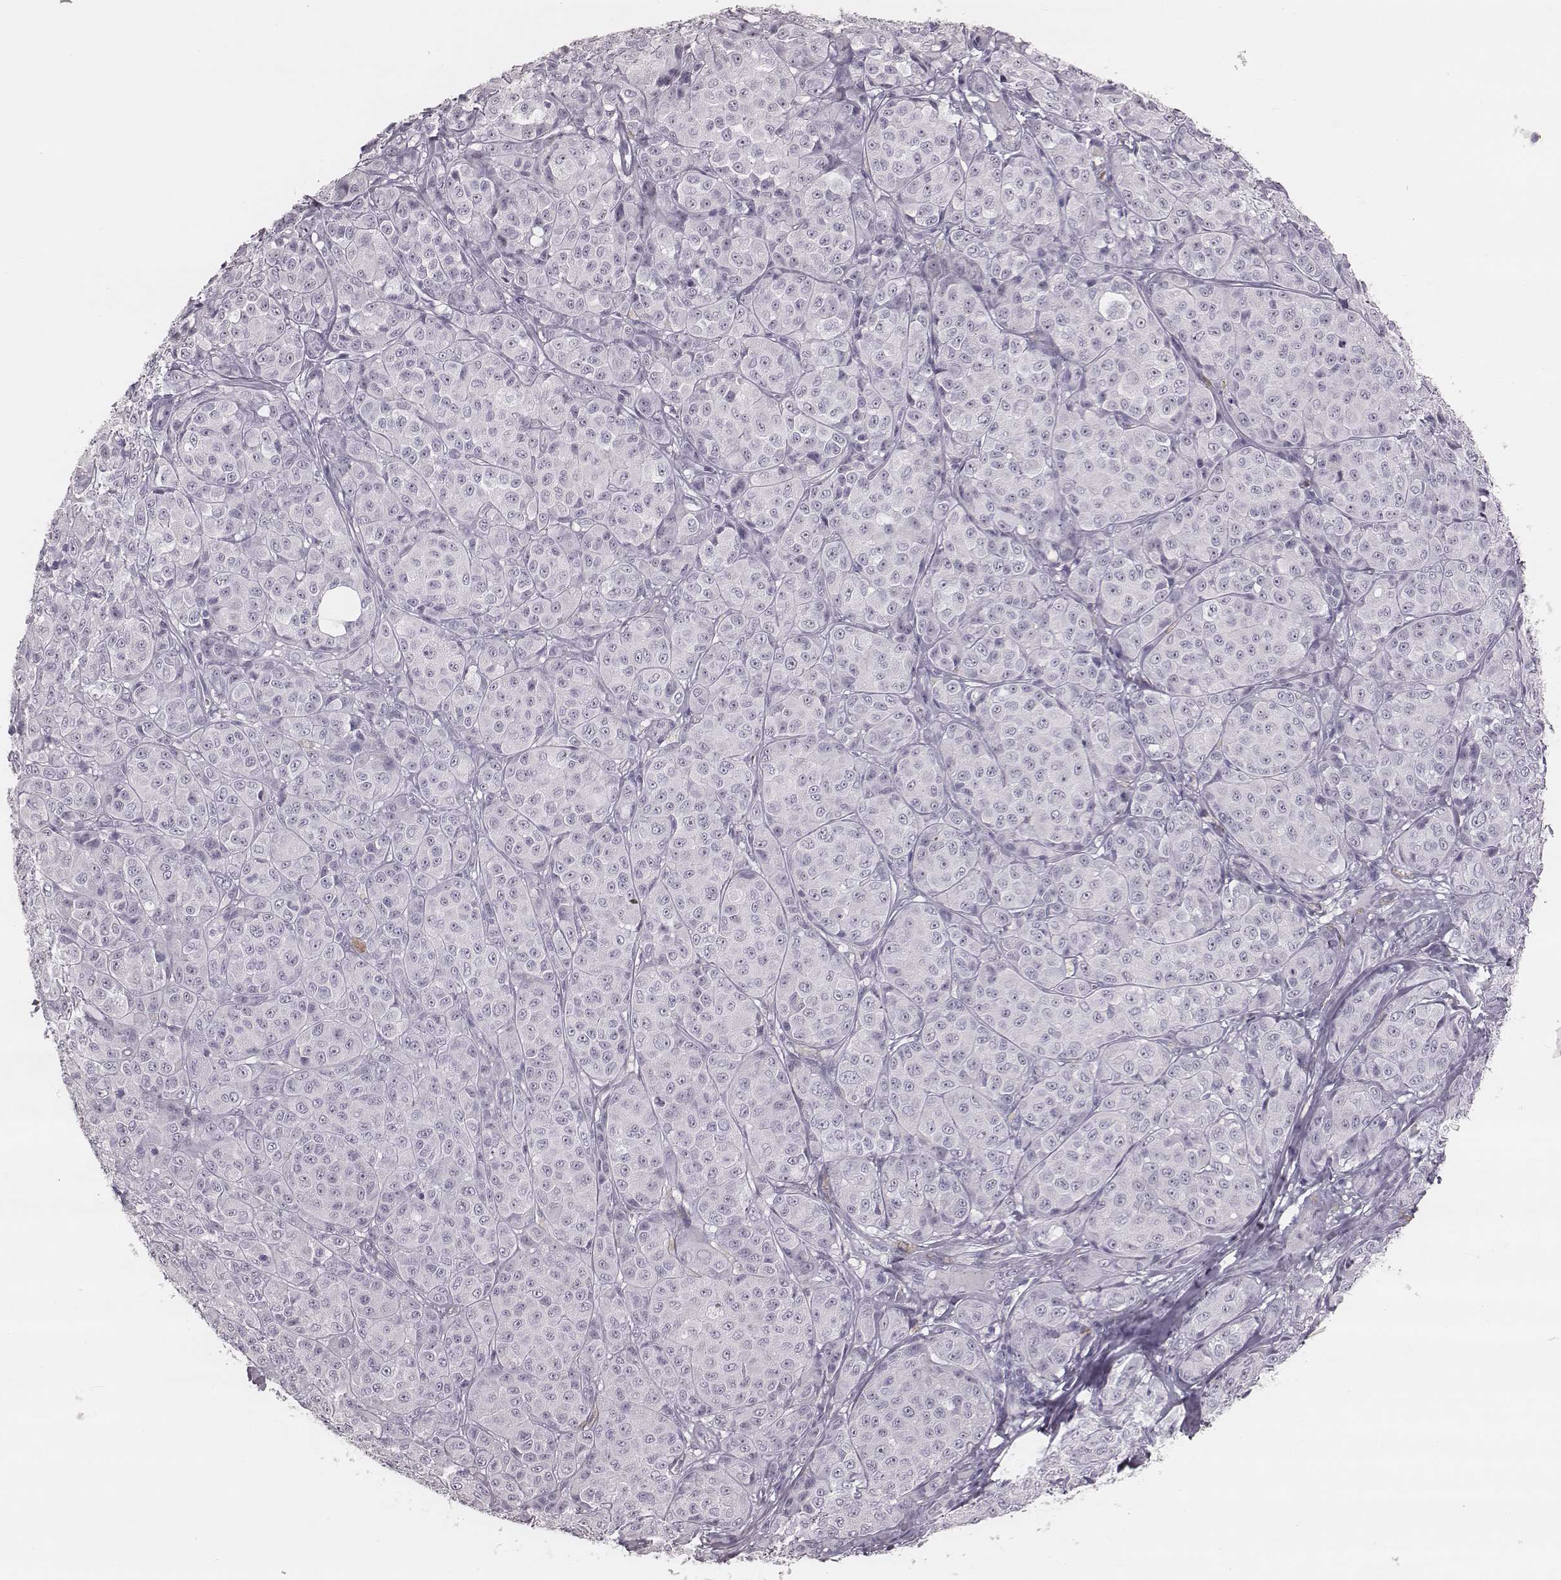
{"staining": {"intensity": "negative", "quantity": "none", "location": "none"}, "tissue": "melanoma", "cell_type": "Tumor cells", "image_type": "cancer", "snomed": [{"axis": "morphology", "description": "Malignant melanoma, NOS"}, {"axis": "topography", "description": "Skin"}], "caption": "Melanoma was stained to show a protein in brown. There is no significant positivity in tumor cells.", "gene": "KRT74", "patient": {"sex": "male", "age": 89}}